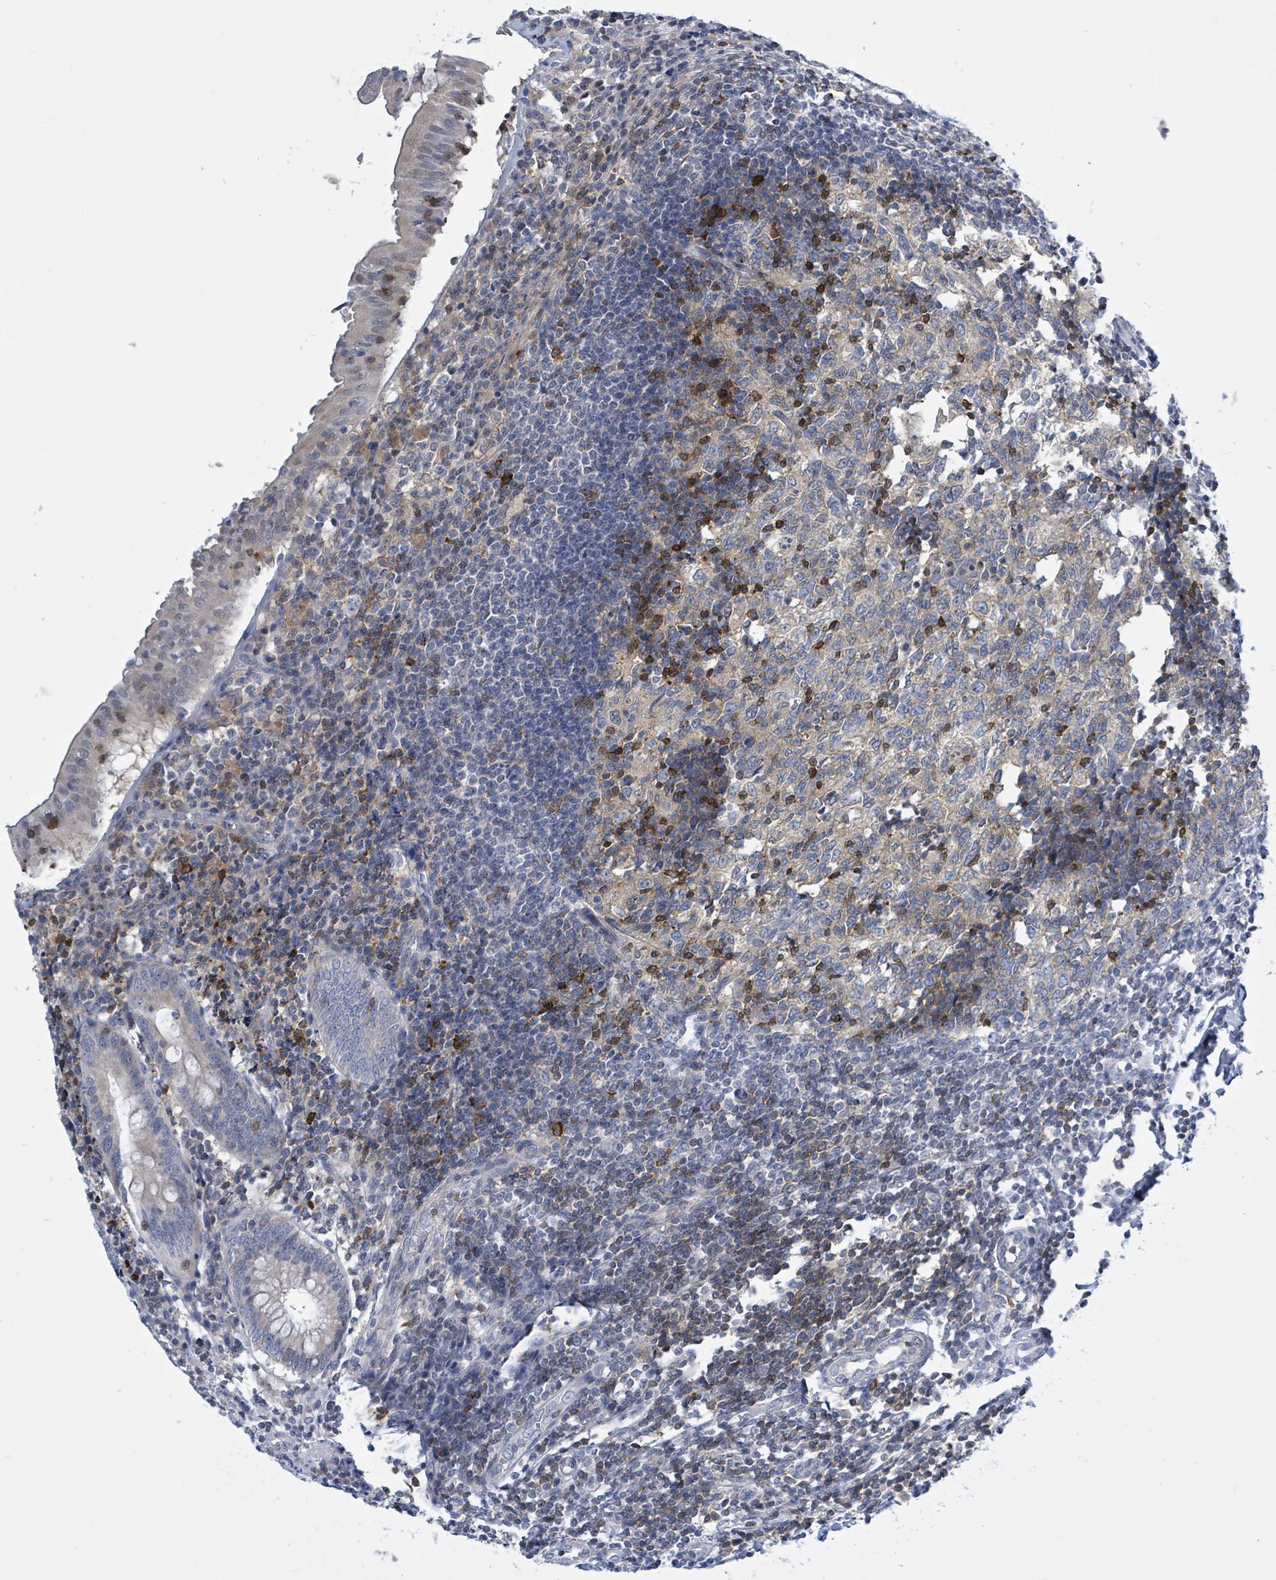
{"staining": {"intensity": "negative", "quantity": "none", "location": "none"}, "tissue": "appendix", "cell_type": "Glandular cells", "image_type": "normal", "snomed": [{"axis": "morphology", "description": "Normal tissue, NOS"}, {"axis": "topography", "description": "Appendix"}], "caption": "An immunohistochemistry (IHC) image of benign appendix is shown. There is no staining in glandular cells of appendix. The staining is performed using DAB brown chromogen with nuclei counter-stained in using hematoxylin.", "gene": "DGKZ", "patient": {"sex": "male", "age": 55}}